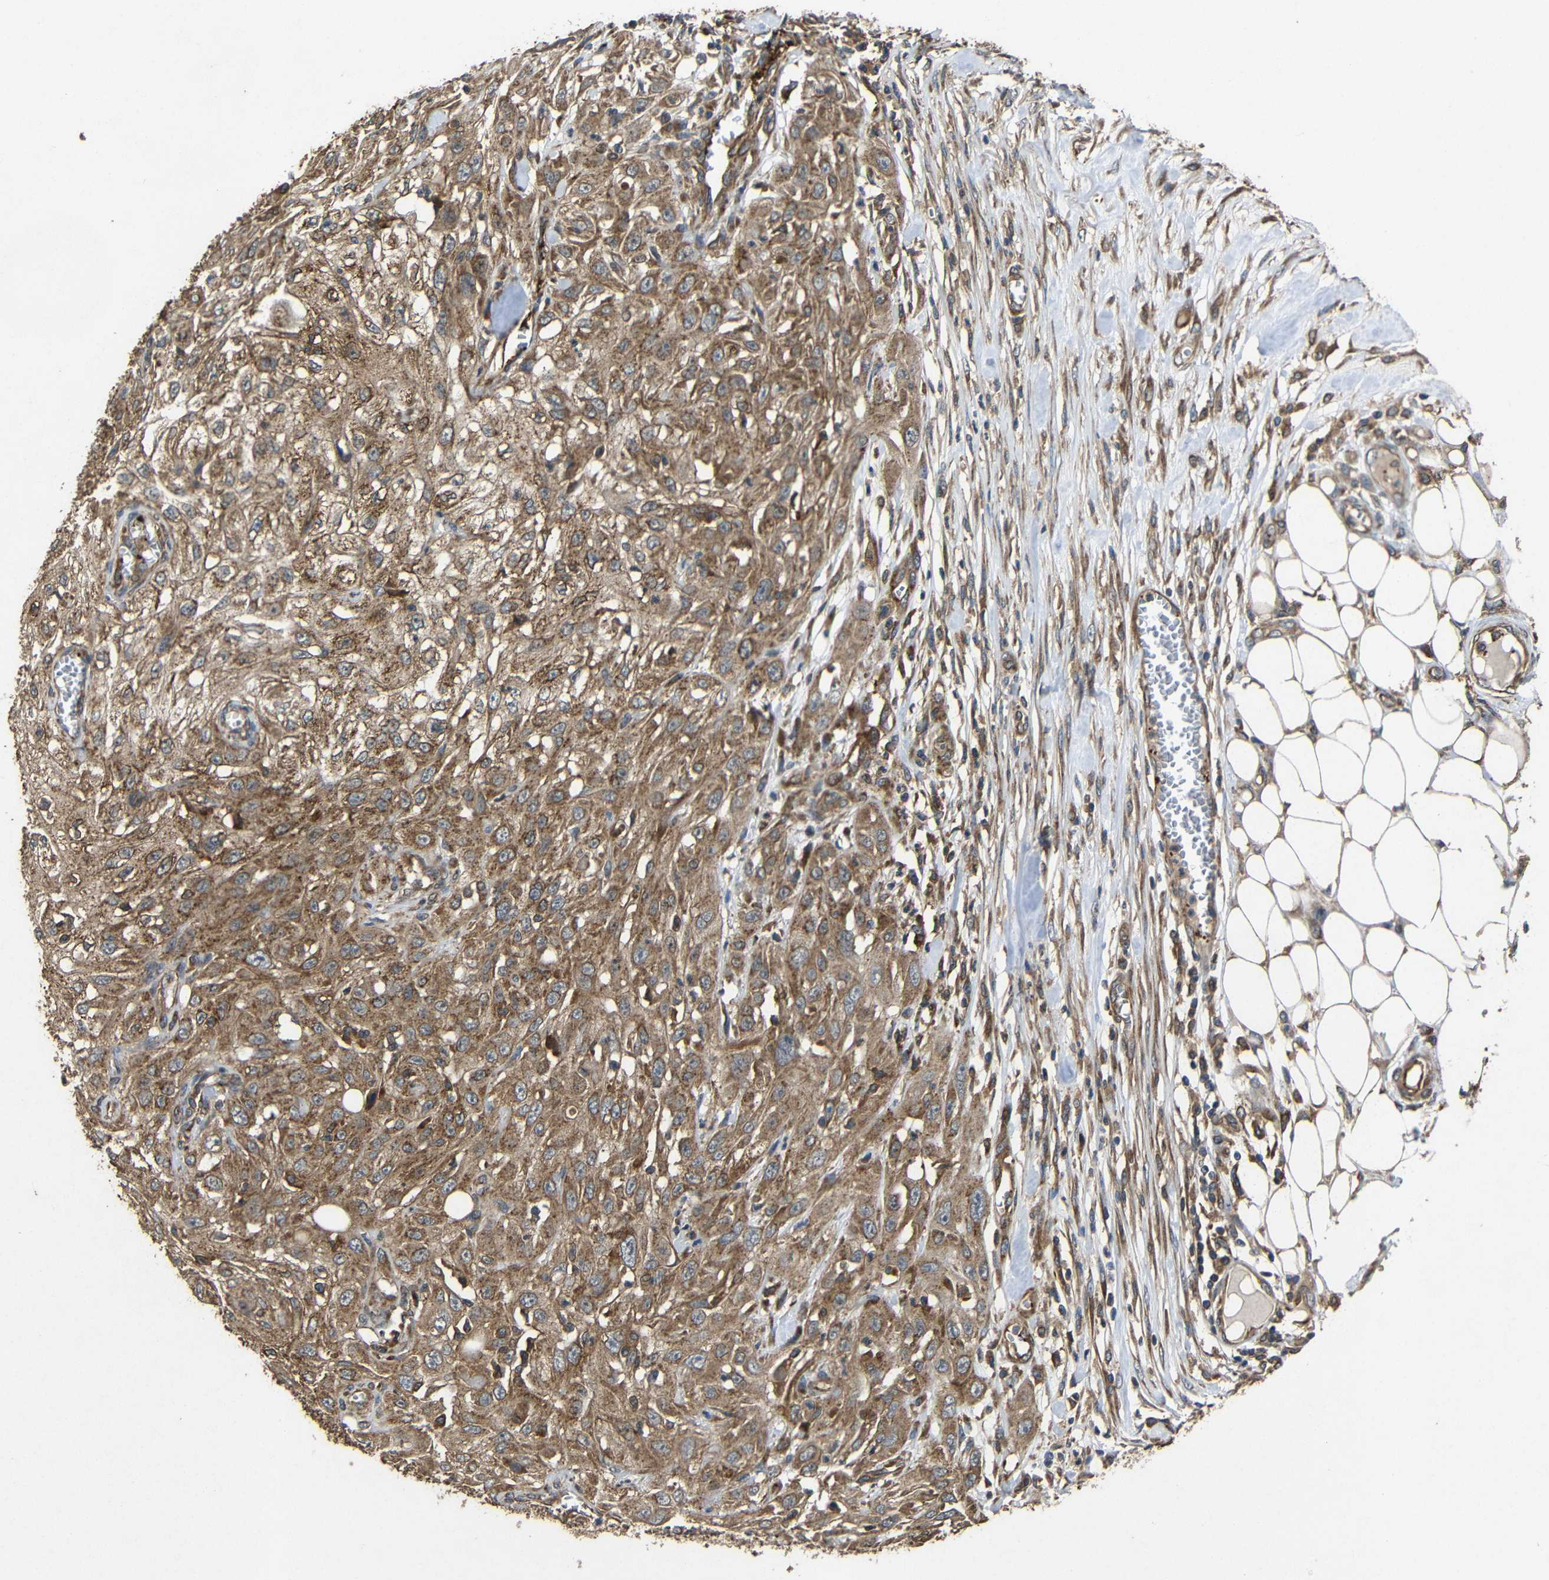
{"staining": {"intensity": "moderate", "quantity": ">75%", "location": "cytoplasmic/membranous"}, "tissue": "skin cancer", "cell_type": "Tumor cells", "image_type": "cancer", "snomed": [{"axis": "morphology", "description": "Squamous cell carcinoma, NOS"}, {"axis": "morphology", "description": "Squamous cell carcinoma, metastatic, NOS"}, {"axis": "topography", "description": "Skin"}, {"axis": "topography", "description": "Lymph node"}], "caption": "Protein expression analysis of human skin metastatic squamous cell carcinoma reveals moderate cytoplasmic/membranous expression in about >75% of tumor cells.", "gene": "EIF2S1", "patient": {"sex": "male", "age": 75}}